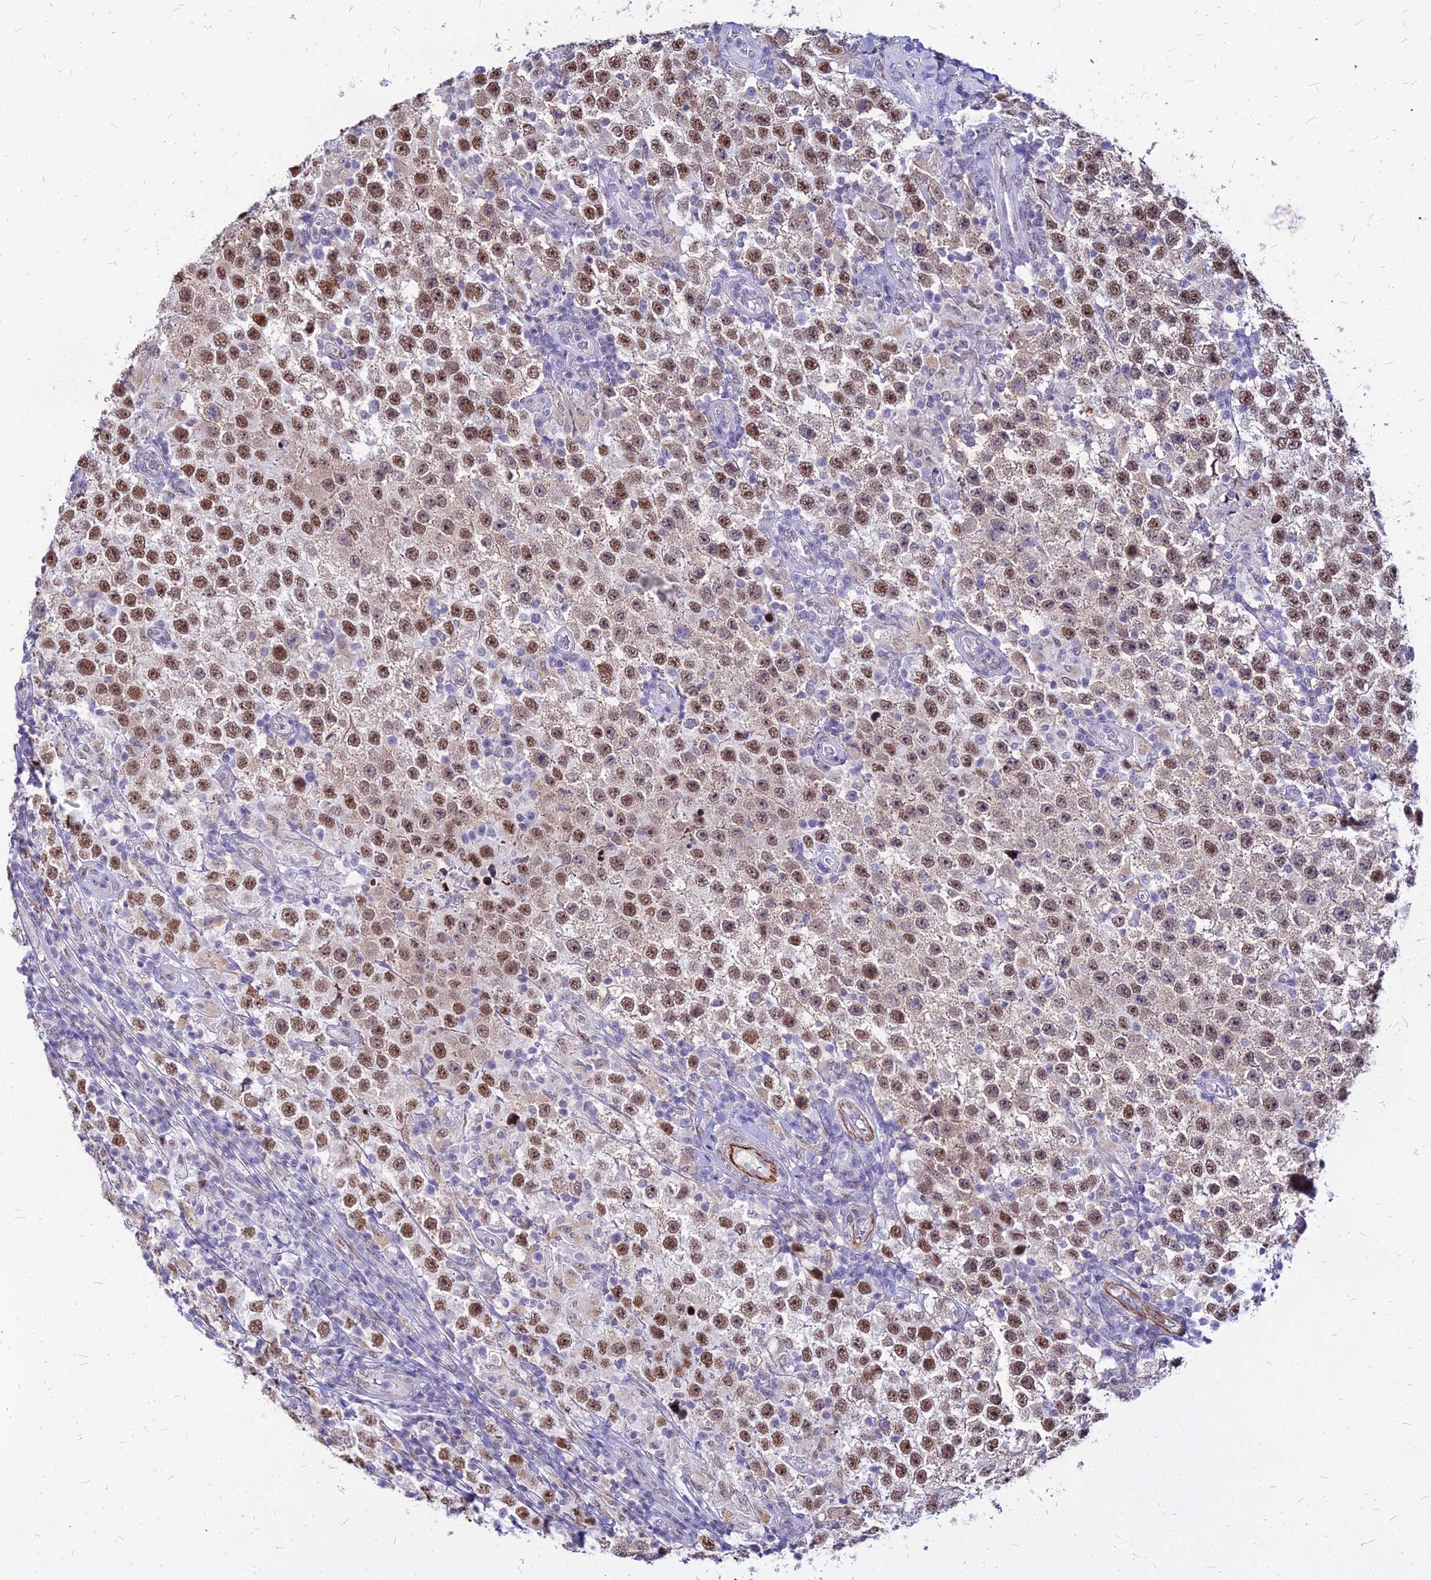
{"staining": {"intensity": "moderate", "quantity": ">75%", "location": "nuclear"}, "tissue": "testis cancer", "cell_type": "Tumor cells", "image_type": "cancer", "snomed": [{"axis": "morphology", "description": "Normal tissue, NOS"}, {"axis": "morphology", "description": "Urothelial carcinoma, High grade"}, {"axis": "morphology", "description": "Seminoma, NOS"}, {"axis": "morphology", "description": "Carcinoma, Embryonal, NOS"}, {"axis": "topography", "description": "Urinary bladder"}, {"axis": "topography", "description": "Testis"}], "caption": "Embryonal carcinoma (testis) was stained to show a protein in brown. There is medium levels of moderate nuclear expression in approximately >75% of tumor cells.", "gene": "FDX2", "patient": {"sex": "male", "age": 41}}